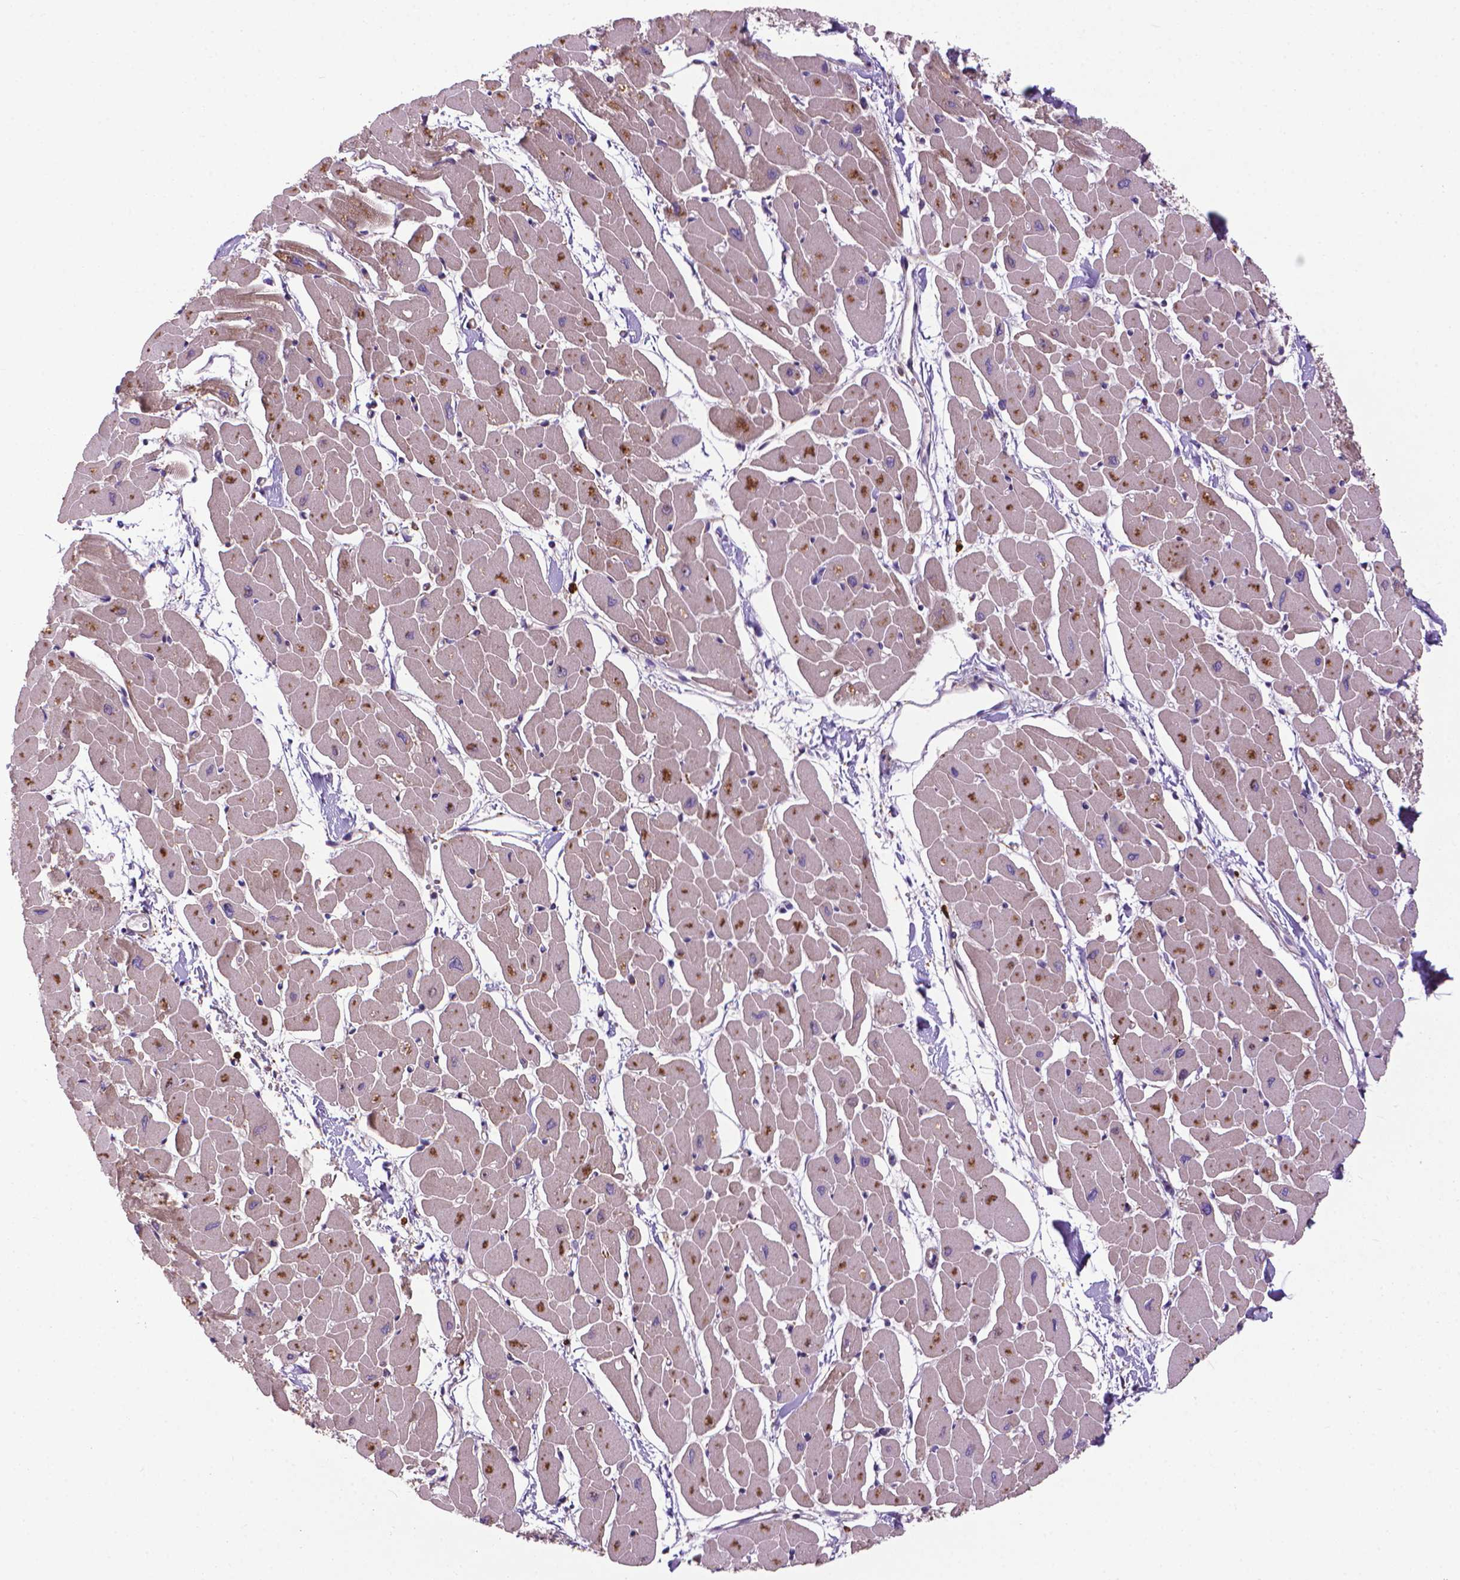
{"staining": {"intensity": "weak", "quantity": ">75%", "location": "cytoplasmic/membranous"}, "tissue": "heart muscle", "cell_type": "Cardiomyocytes", "image_type": "normal", "snomed": [{"axis": "morphology", "description": "Normal tissue, NOS"}, {"axis": "topography", "description": "Heart"}], "caption": "The image exhibits staining of unremarkable heart muscle, revealing weak cytoplasmic/membranous protein staining (brown color) within cardiomyocytes.", "gene": "MYH14", "patient": {"sex": "male", "age": 57}}